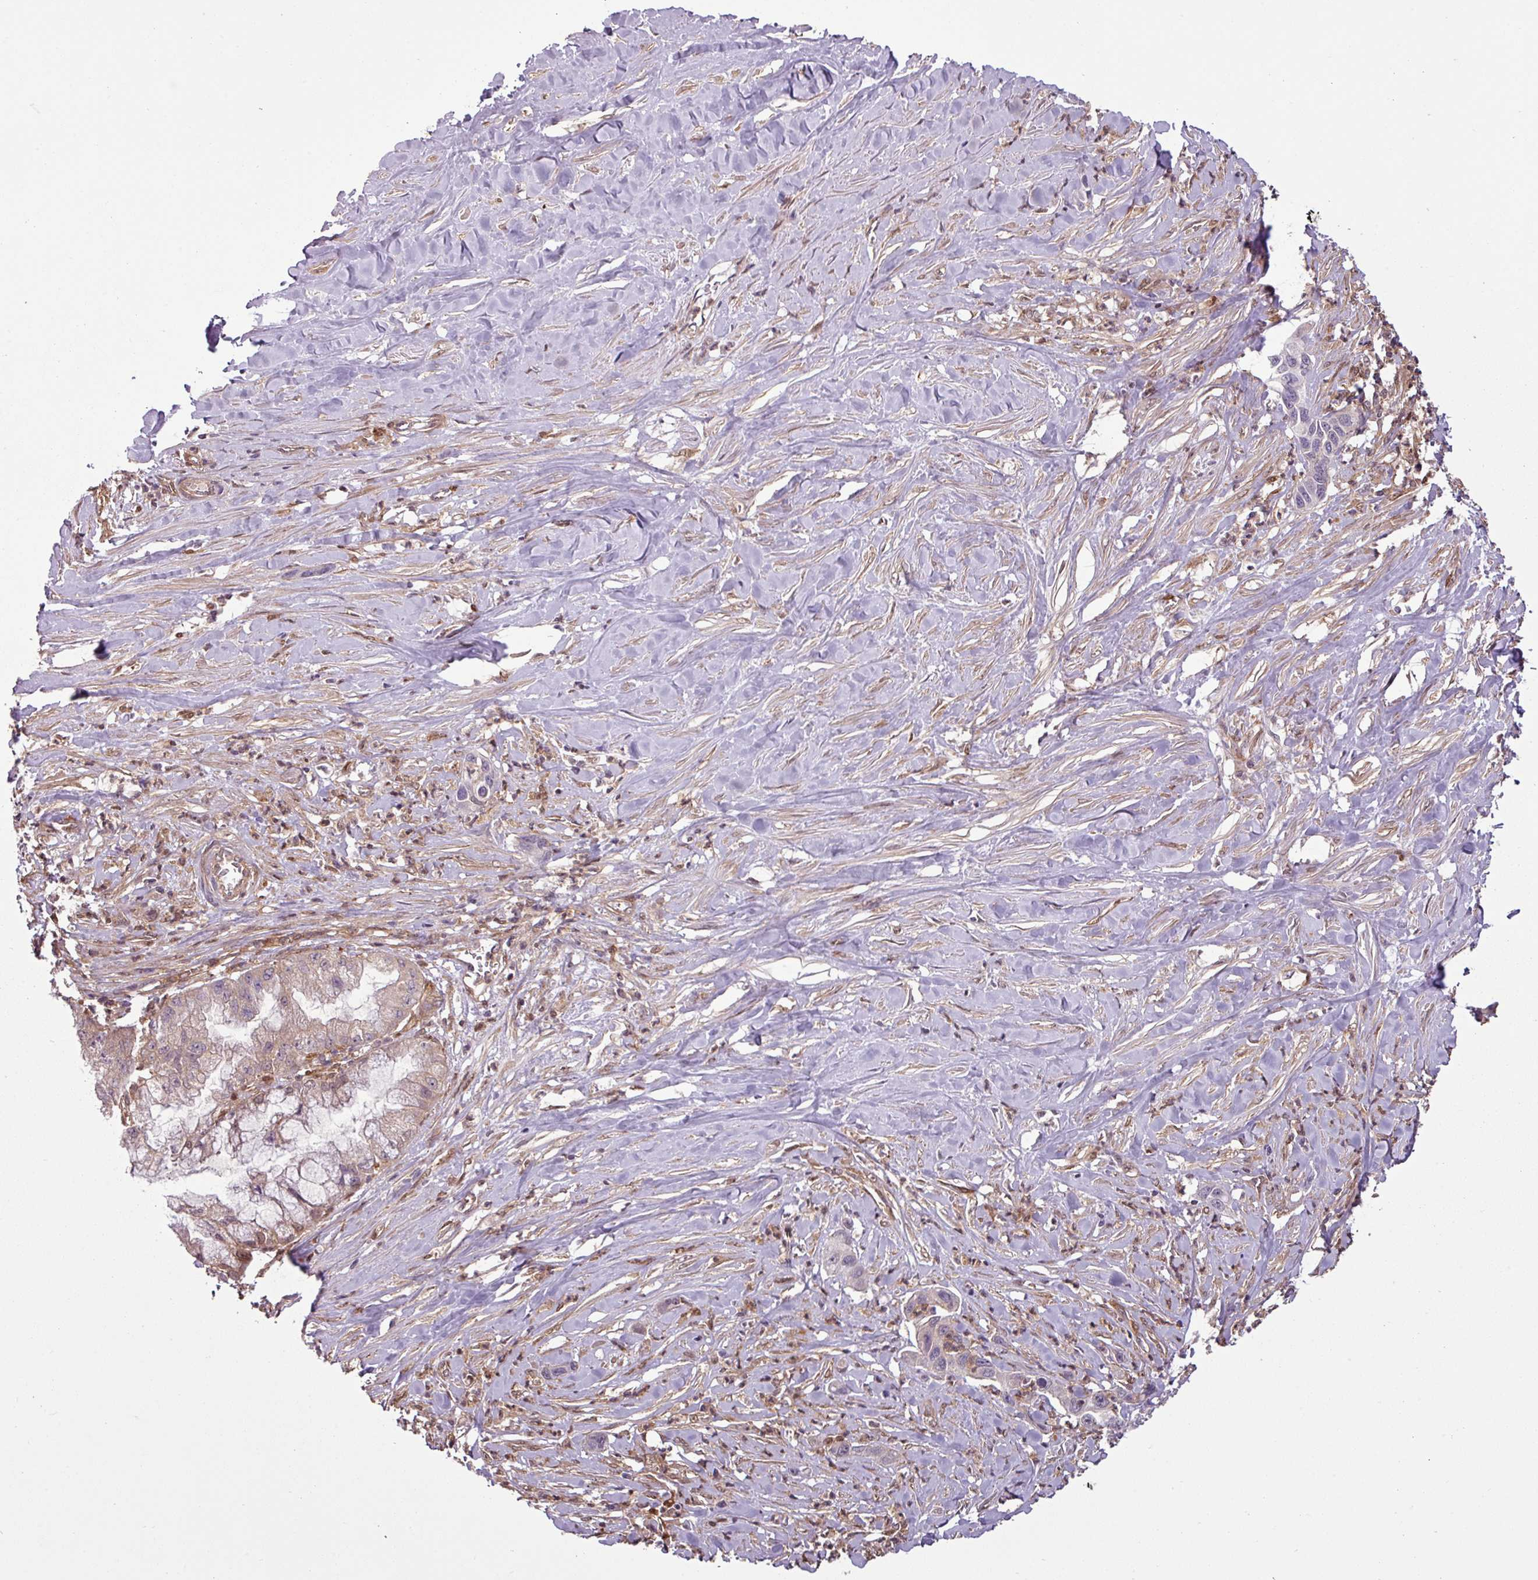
{"staining": {"intensity": "negative", "quantity": "none", "location": "none"}, "tissue": "pancreatic cancer", "cell_type": "Tumor cells", "image_type": "cancer", "snomed": [{"axis": "morphology", "description": "Adenocarcinoma, NOS"}, {"axis": "topography", "description": "Pancreas"}], "caption": "Photomicrograph shows no protein staining in tumor cells of adenocarcinoma (pancreatic) tissue.", "gene": "SH3BGRL", "patient": {"sex": "male", "age": 73}}